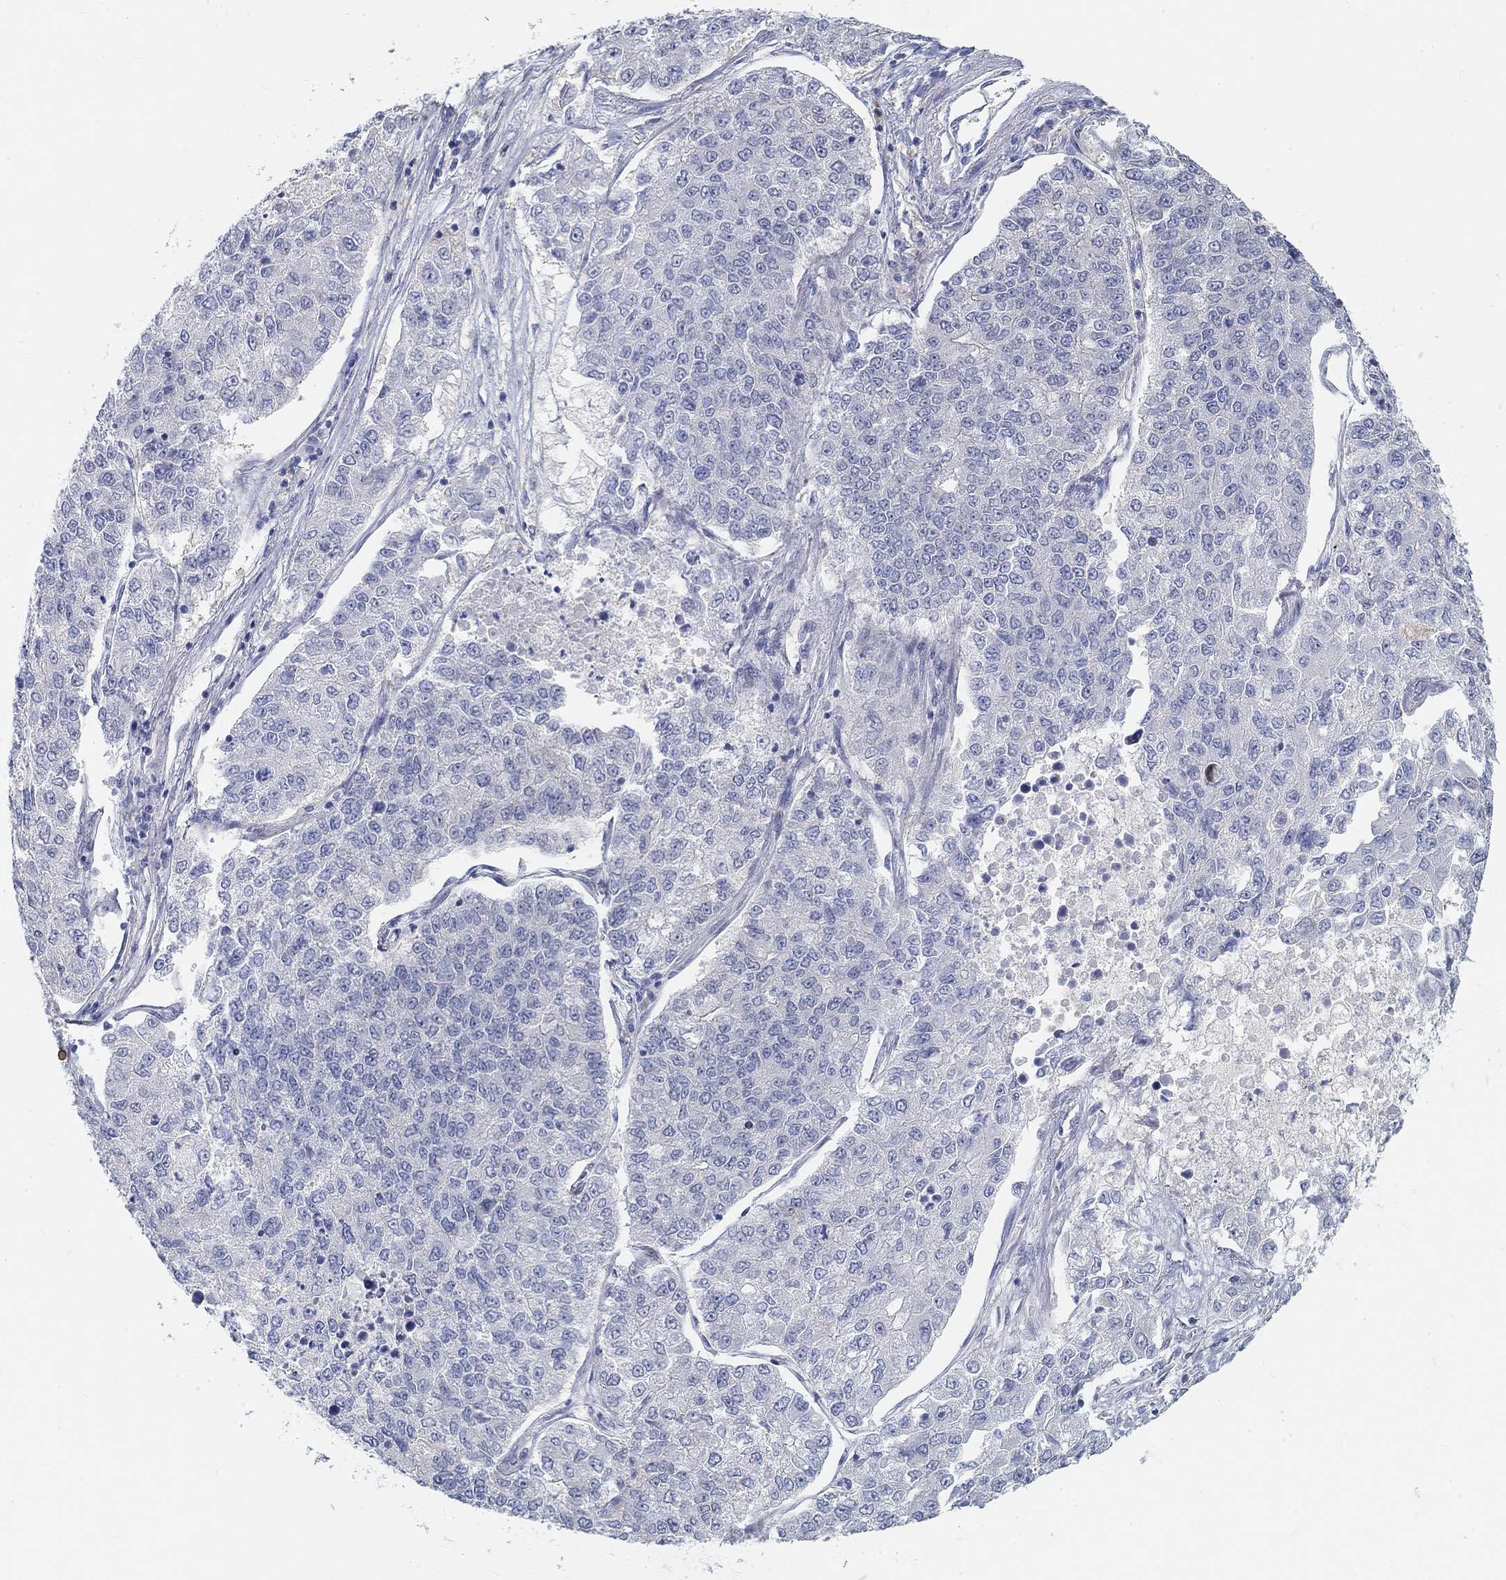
{"staining": {"intensity": "negative", "quantity": "none", "location": "none"}, "tissue": "lung cancer", "cell_type": "Tumor cells", "image_type": "cancer", "snomed": [{"axis": "morphology", "description": "Adenocarcinoma, NOS"}, {"axis": "topography", "description": "Lung"}], "caption": "Human adenocarcinoma (lung) stained for a protein using IHC displays no positivity in tumor cells.", "gene": "SNTG2", "patient": {"sex": "male", "age": 49}}